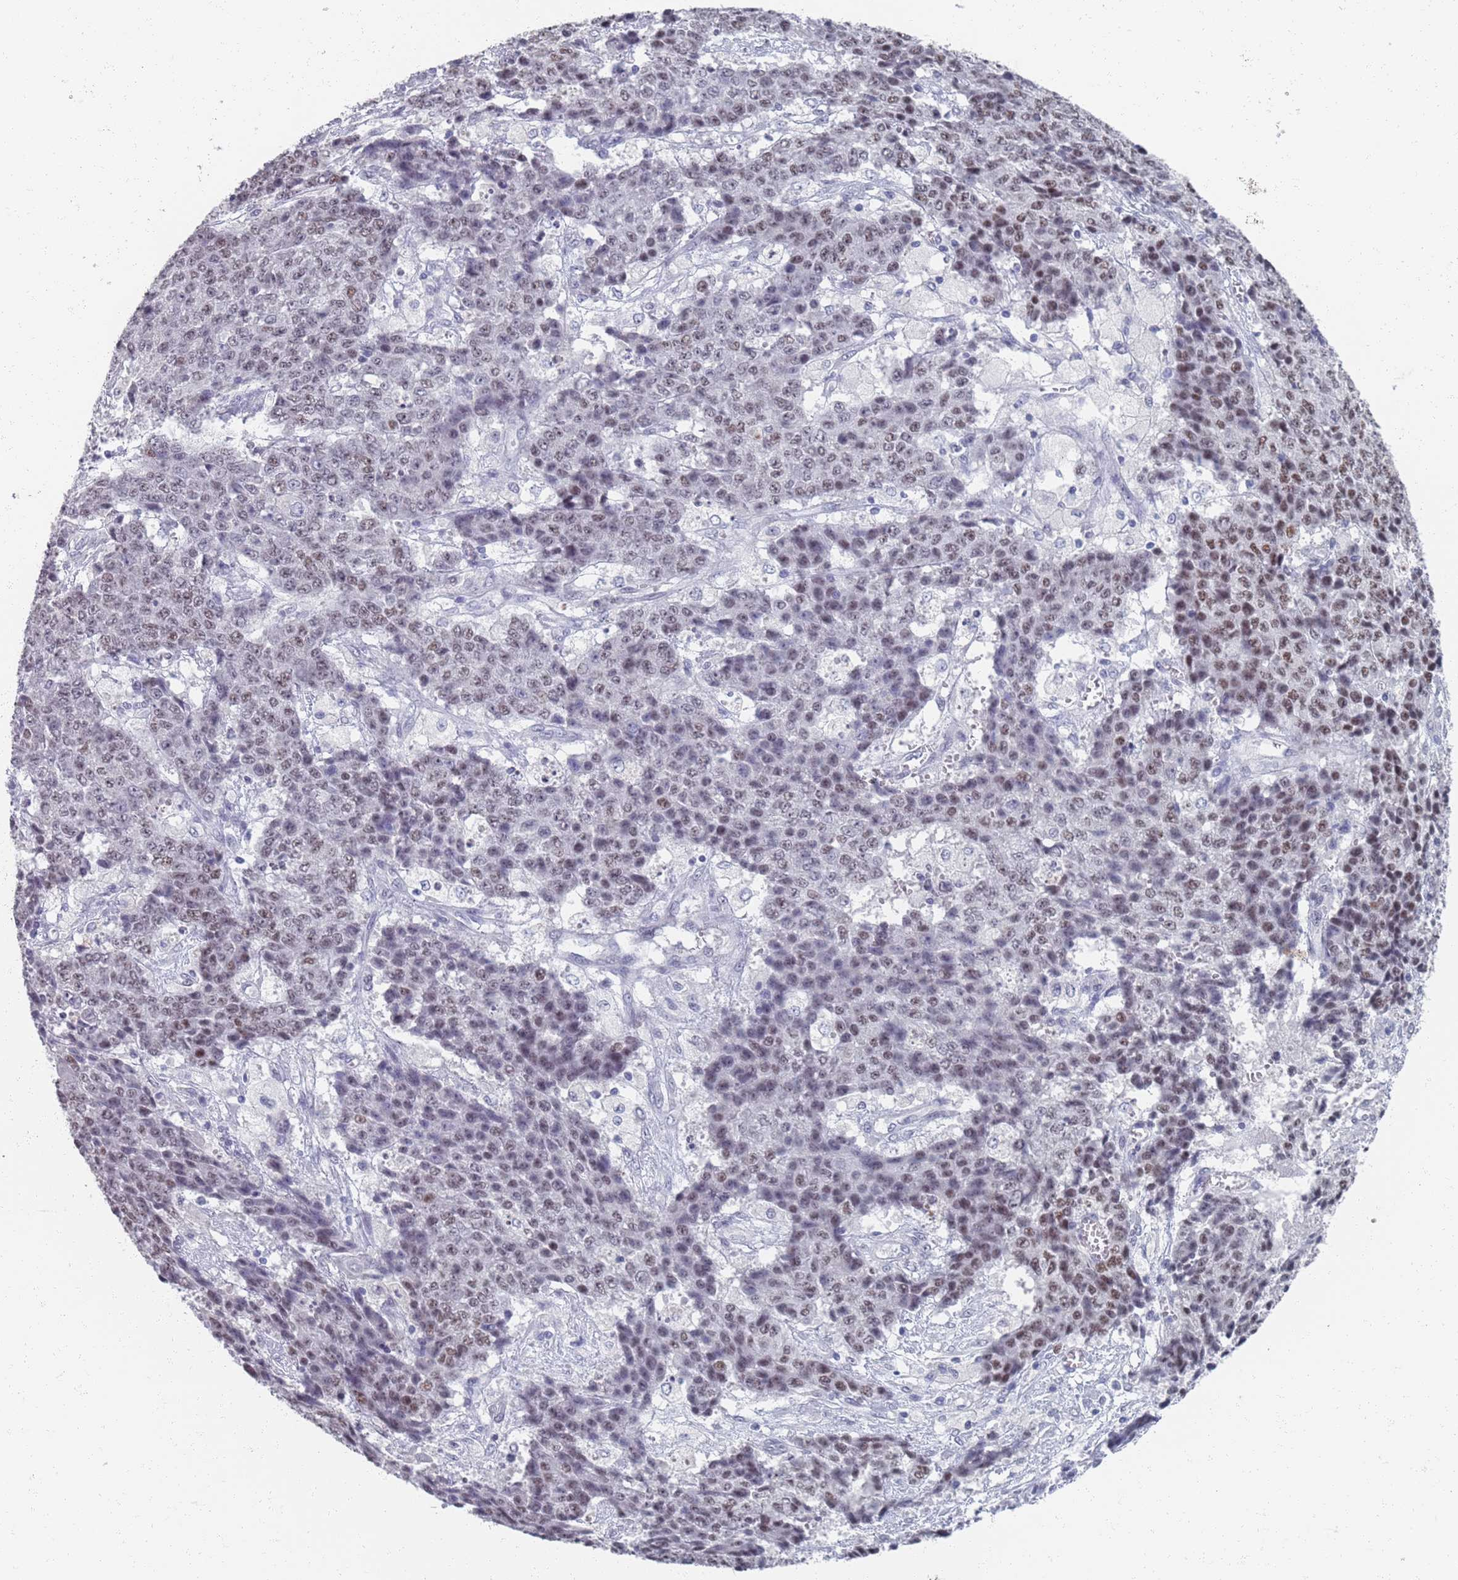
{"staining": {"intensity": "moderate", "quantity": "25%-75%", "location": "nuclear"}, "tissue": "ovarian cancer", "cell_type": "Tumor cells", "image_type": "cancer", "snomed": [{"axis": "morphology", "description": "Carcinoma, endometroid"}, {"axis": "topography", "description": "Ovary"}], "caption": "Moderate nuclear expression for a protein is identified in approximately 25%-75% of tumor cells of ovarian cancer using IHC.", "gene": "SAMD1", "patient": {"sex": "female", "age": 42}}